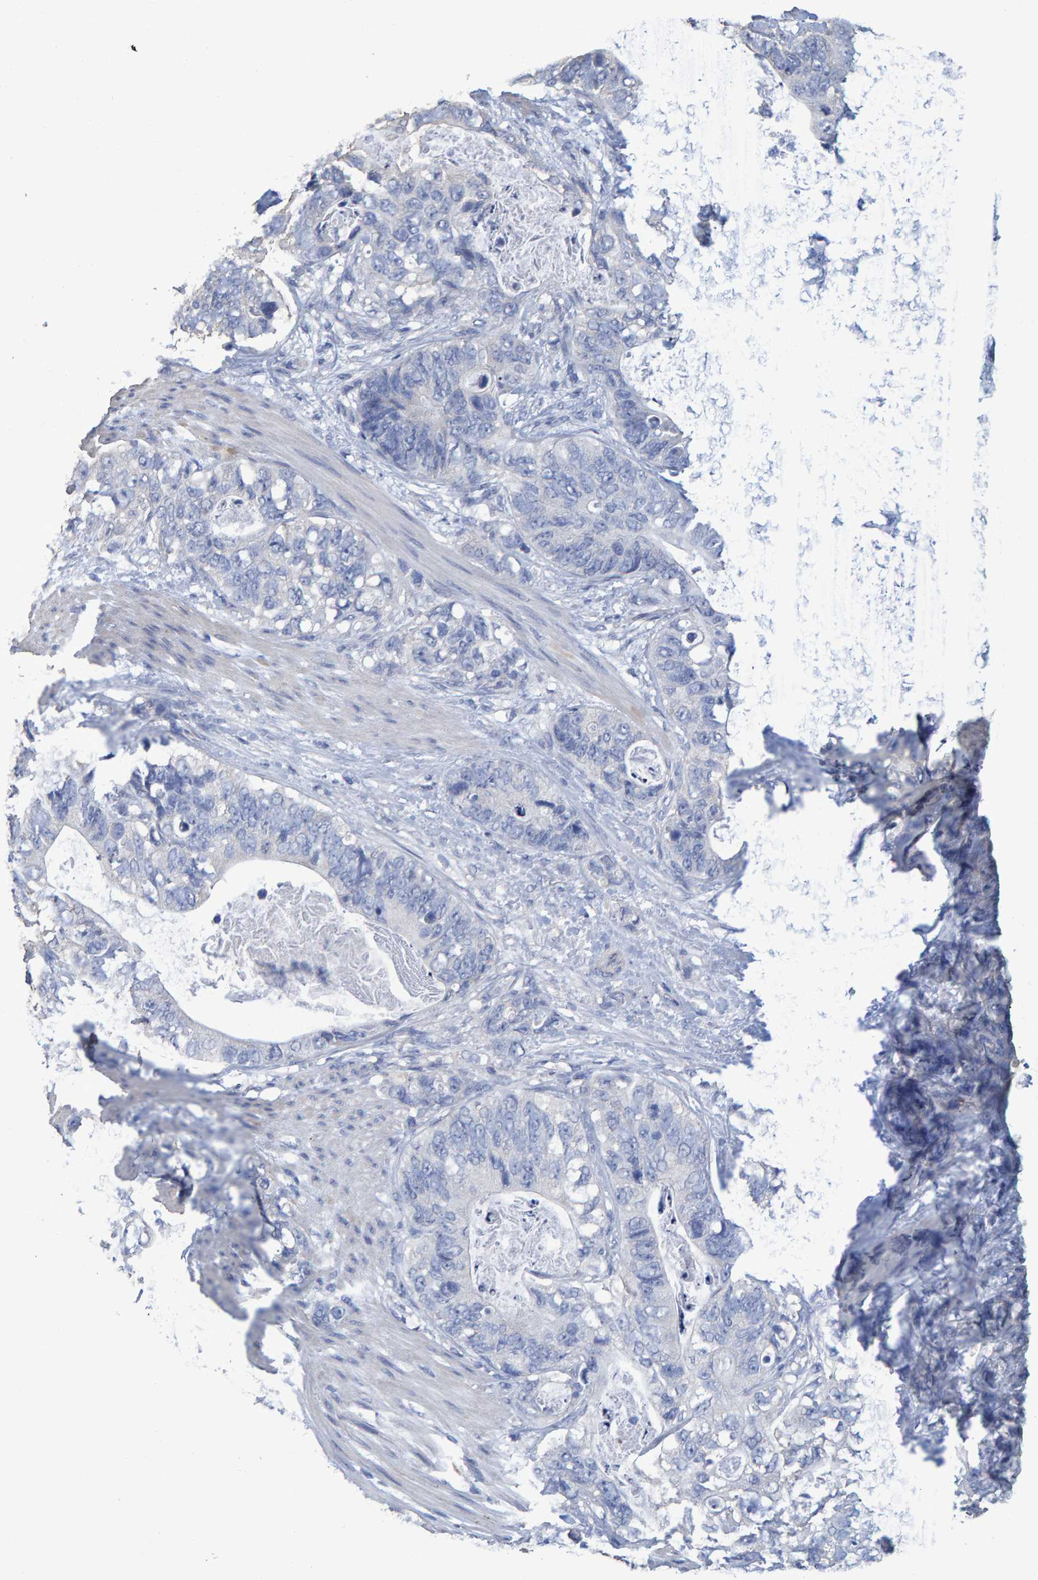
{"staining": {"intensity": "negative", "quantity": "none", "location": "none"}, "tissue": "stomach cancer", "cell_type": "Tumor cells", "image_type": "cancer", "snomed": [{"axis": "morphology", "description": "Normal tissue, NOS"}, {"axis": "morphology", "description": "Adenocarcinoma, NOS"}, {"axis": "topography", "description": "Stomach"}], "caption": "The histopathology image exhibits no staining of tumor cells in stomach adenocarcinoma.", "gene": "HEMGN", "patient": {"sex": "female", "age": 89}}